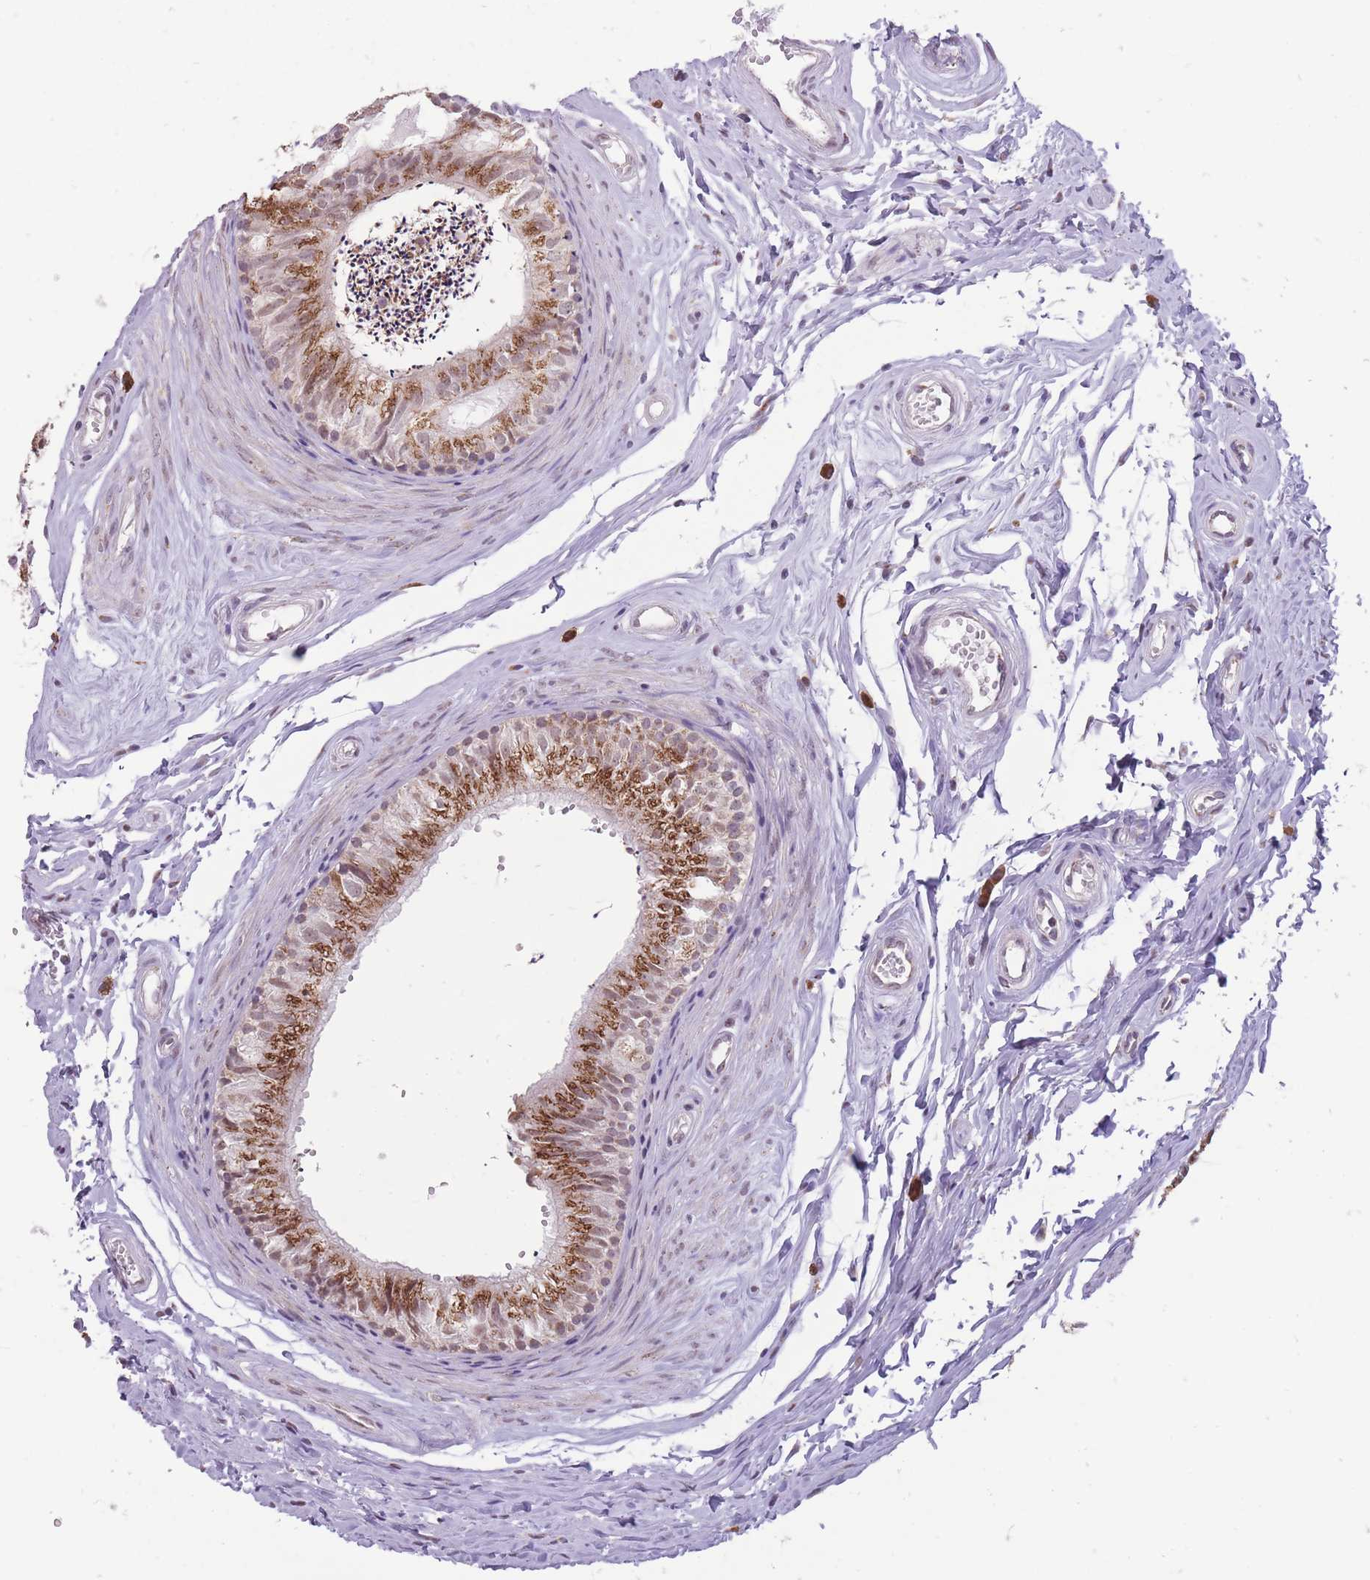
{"staining": {"intensity": "moderate", "quantity": "25%-75%", "location": "cytoplasmic/membranous"}, "tissue": "epididymis", "cell_type": "Glandular cells", "image_type": "normal", "snomed": [{"axis": "morphology", "description": "Normal tissue, NOS"}, {"axis": "topography", "description": "Epididymis"}], "caption": "Glandular cells display medium levels of moderate cytoplasmic/membranous expression in approximately 25%-75% of cells in benign human epididymis.", "gene": "NELL1", "patient": {"sex": "male", "age": 56}}